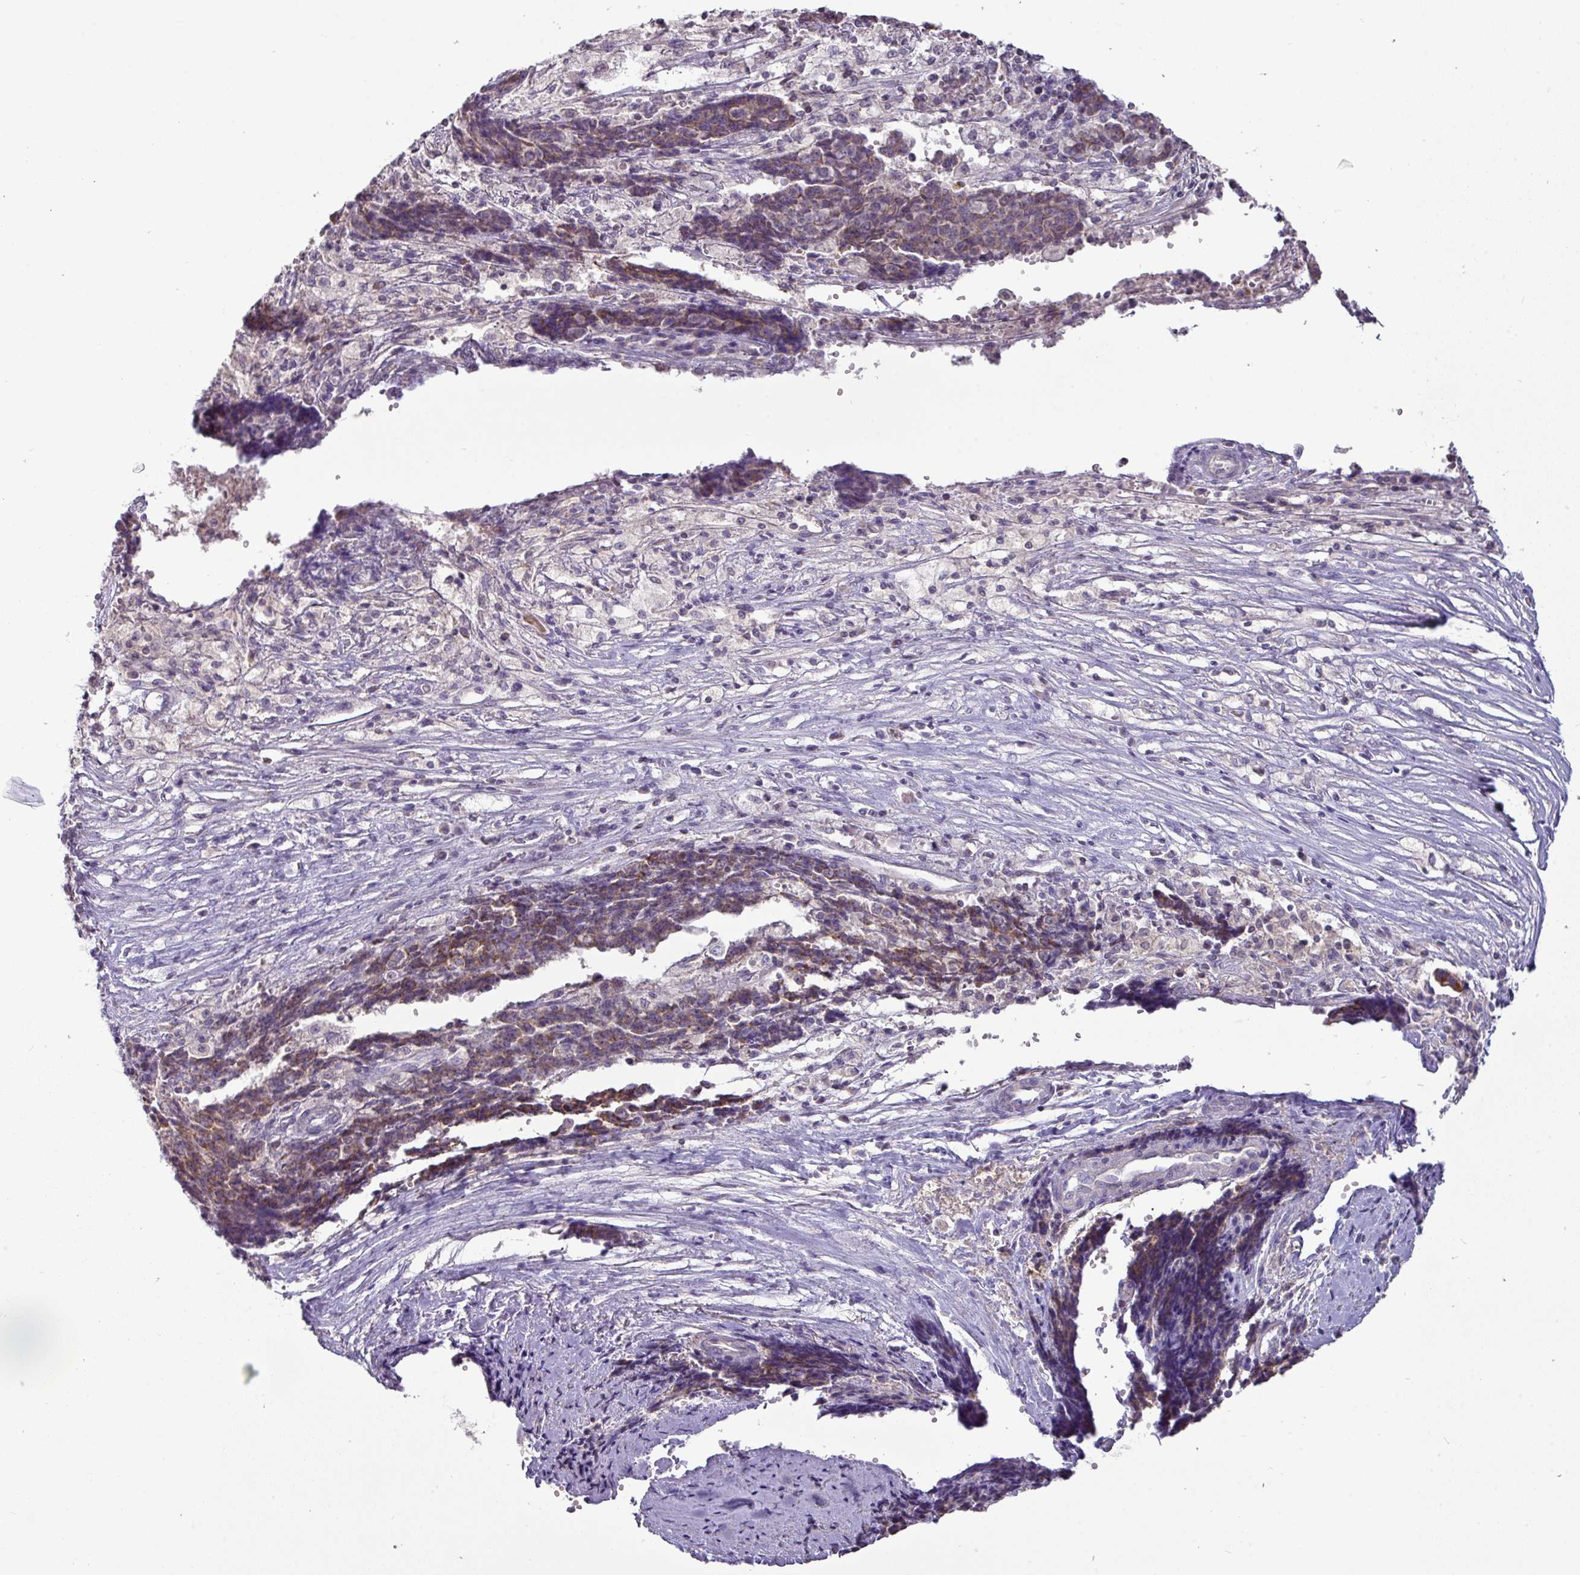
{"staining": {"intensity": "moderate", "quantity": ">75%", "location": "cytoplasmic/membranous"}, "tissue": "ovarian cancer", "cell_type": "Tumor cells", "image_type": "cancer", "snomed": [{"axis": "morphology", "description": "Carcinoma, endometroid"}, {"axis": "topography", "description": "Ovary"}], "caption": "Ovarian cancer (endometroid carcinoma) tissue displays moderate cytoplasmic/membranous positivity in about >75% of tumor cells, visualized by immunohistochemistry. The staining was performed using DAB to visualize the protein expression in brown, while the nuclei were stained in blue with hematoxylin (Magnification: 20x).", "gene": "TRAPPC1", "patient": {"sex": "female", "age": 42}}